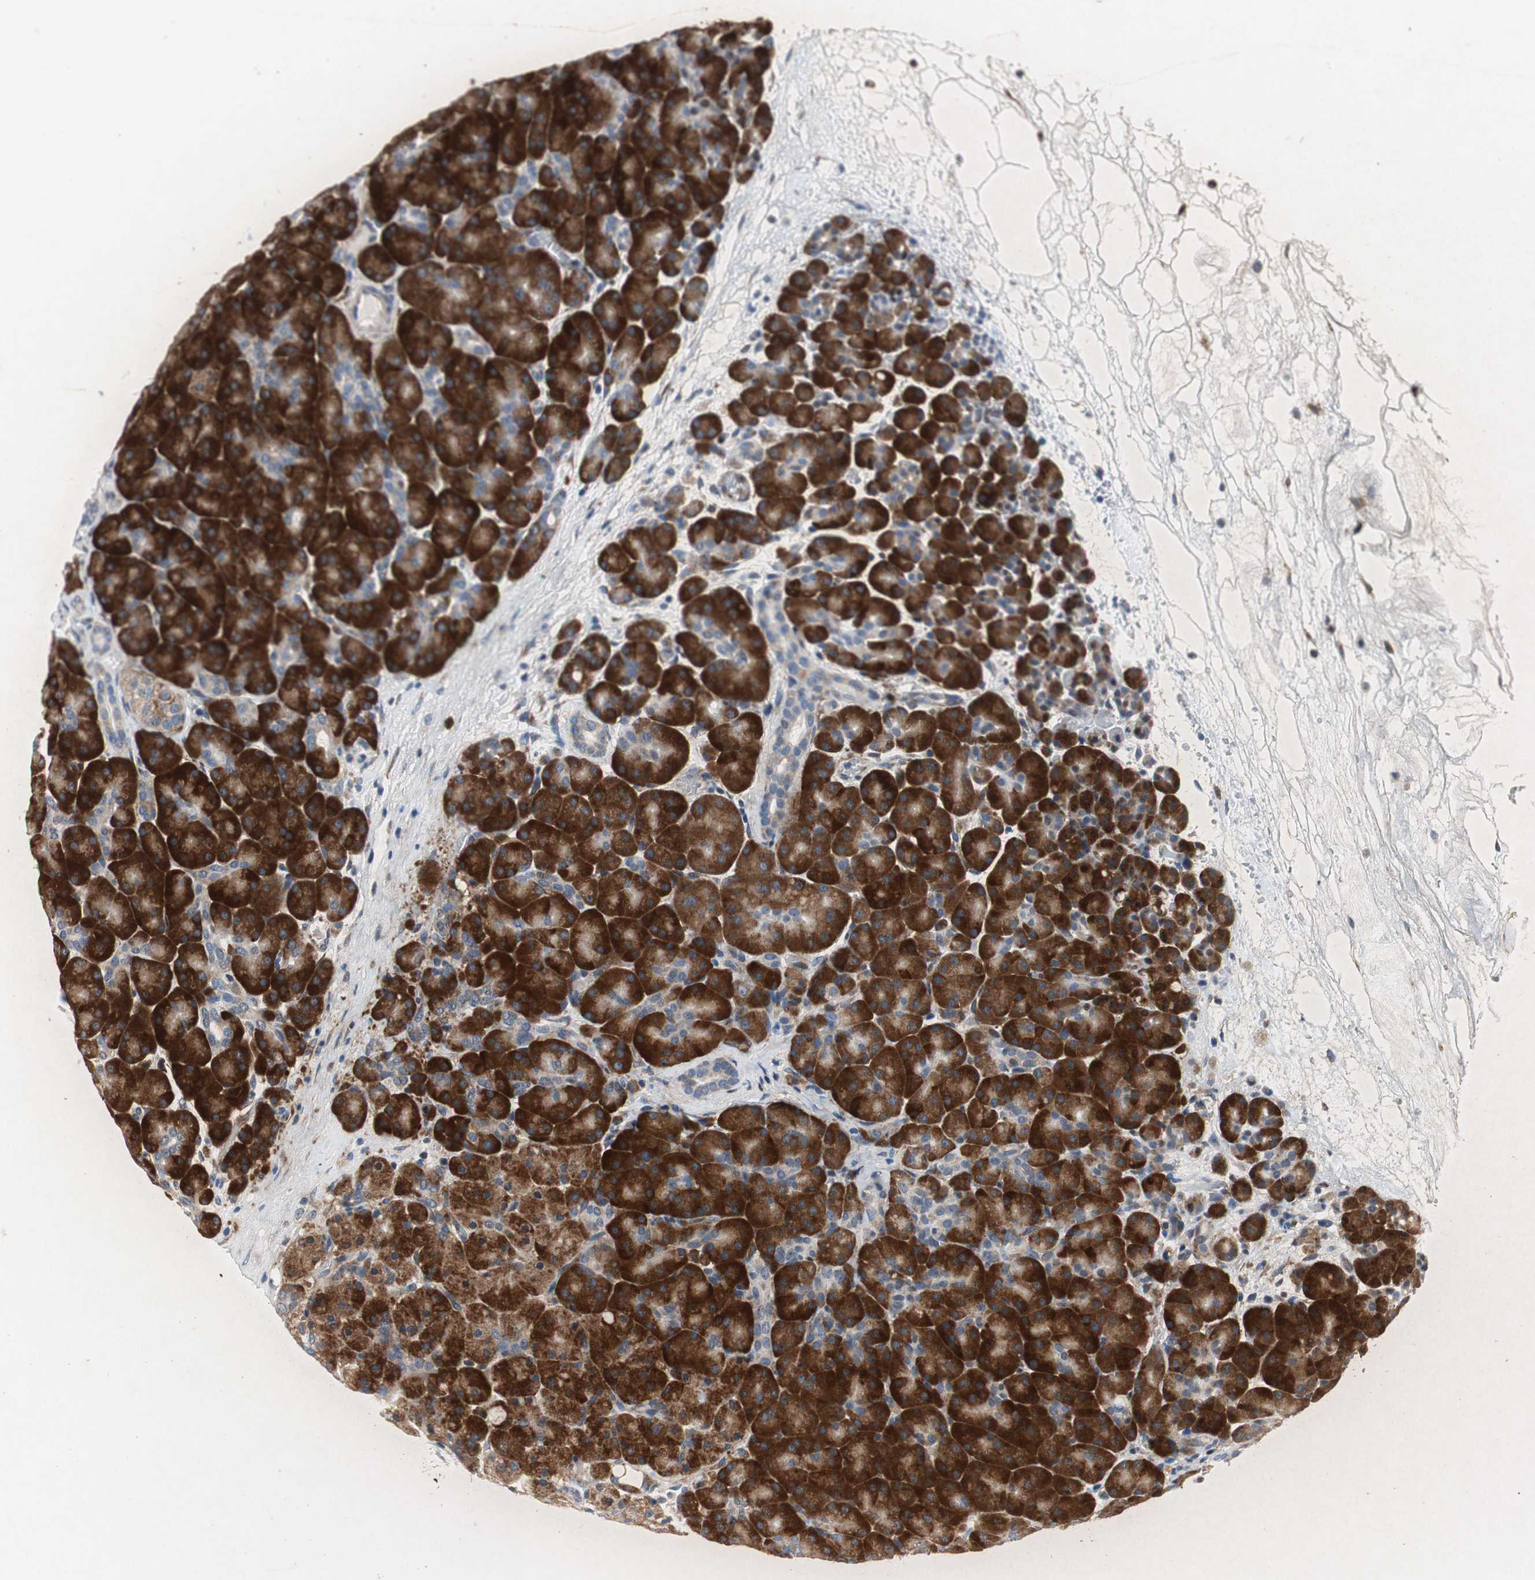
{"staining": {"intensity": "strong", "quantity": ">75%", "location": "cytoplasmic/membranous"}, "tissue": "pancreas", "cell_type": "Exocrine glandular cells", "image_type": "normal", "snomed": [{"axis": "morphology", "description": "Normal tissue, NOS"}, {"axis": "topography", "description": "Pancreas"}], "caption": "Immunohistochemistry histopathology image of normal pancreas: pancreas stained using IHC shows high levels of strong protein expression localized specifically in the cytoplasmic/membranous of exocrine glandular cells, appearing as a cytoplasmic/membranous brown color.", "gene": "RPL35", "patient": {"sex": "male", "age": 66}}